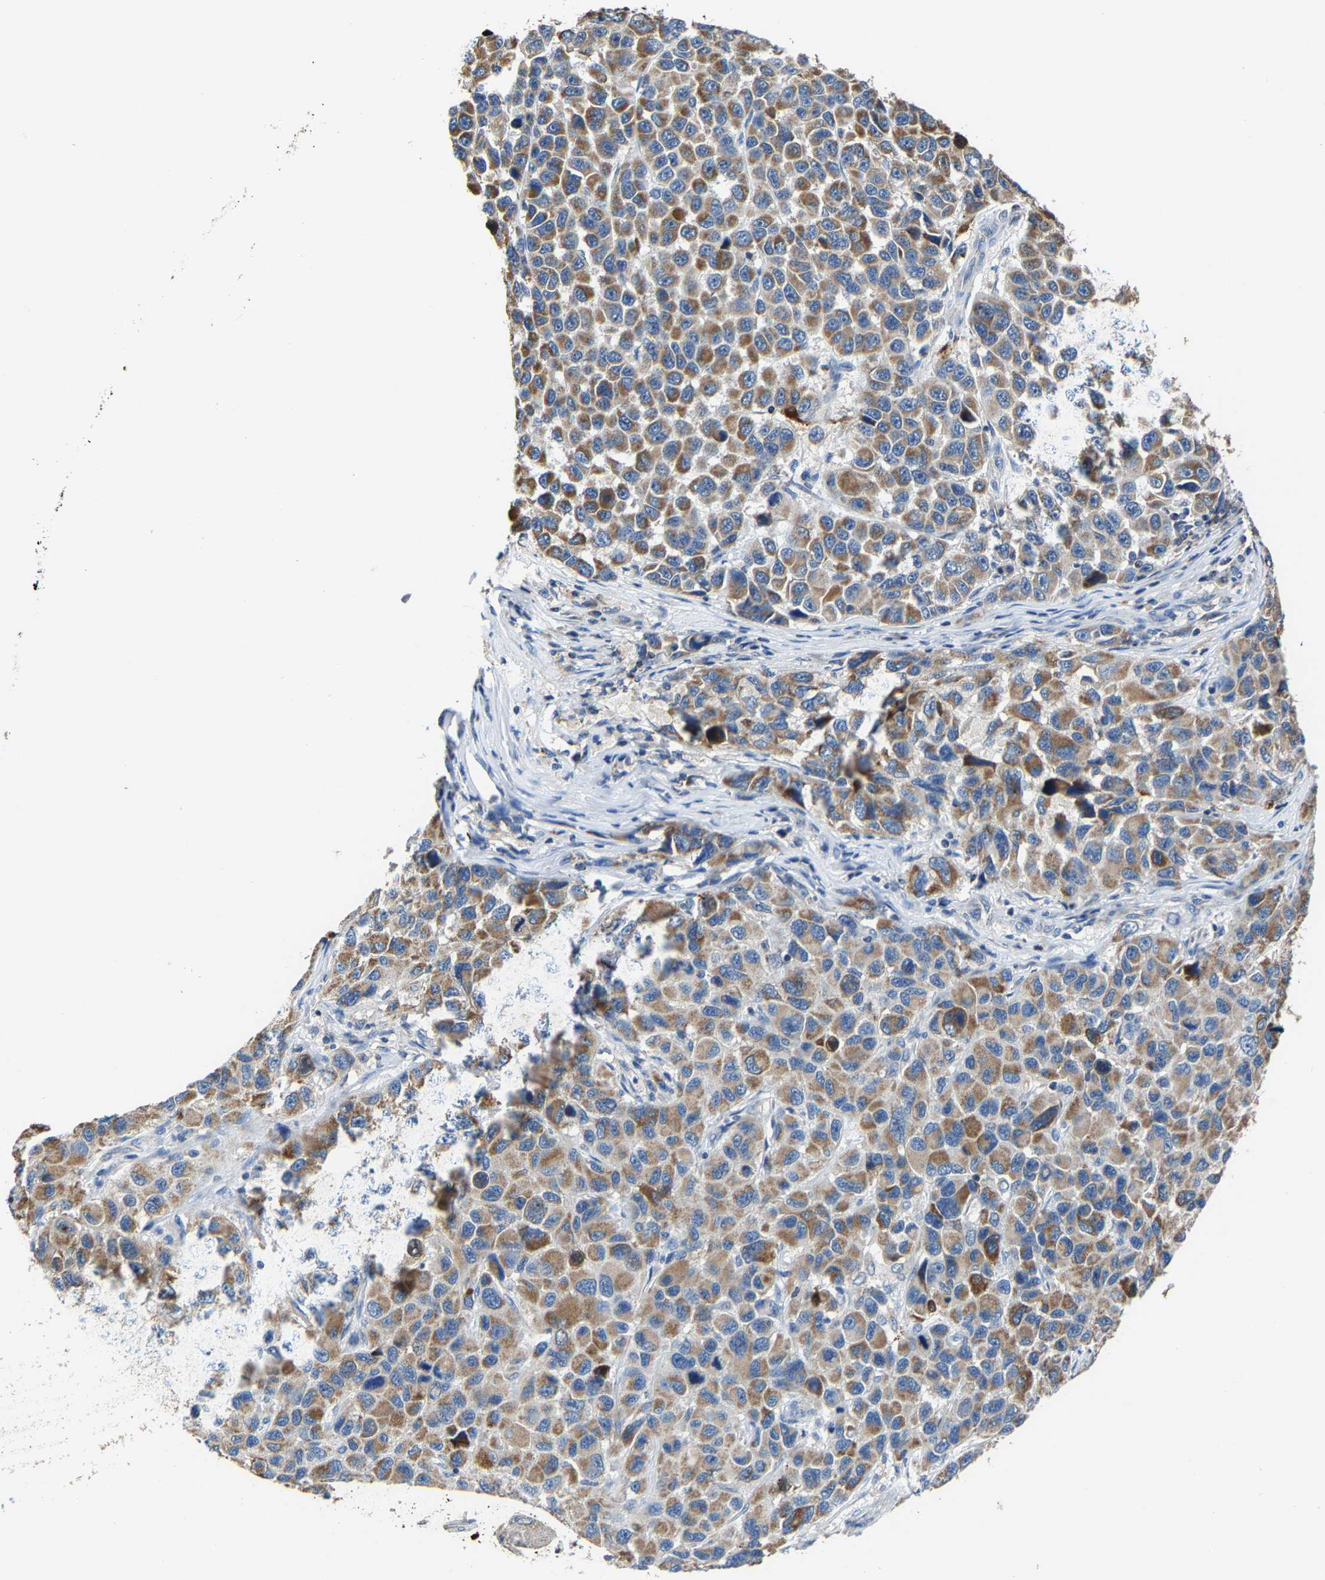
{"staining": {"intensity": "moderate", "quantity": ">75%", "location": "cytoplasmic/membranous"}, "tissue": "melanoma", "cell_type": "Tumor cells", "image_type": "cancer", "snomed": [{"axis": "morphology", "description": "Malignant melanoma, NOS"}, {"axis": "topography", "description": "Skin"}], "caption": "A brown stain shows moderate cytoplasmic/membranous expression of a protein in malignant melanoma tumor cells.", "gene": "AGK", "patient": {"sex": "male", "age": 53}}